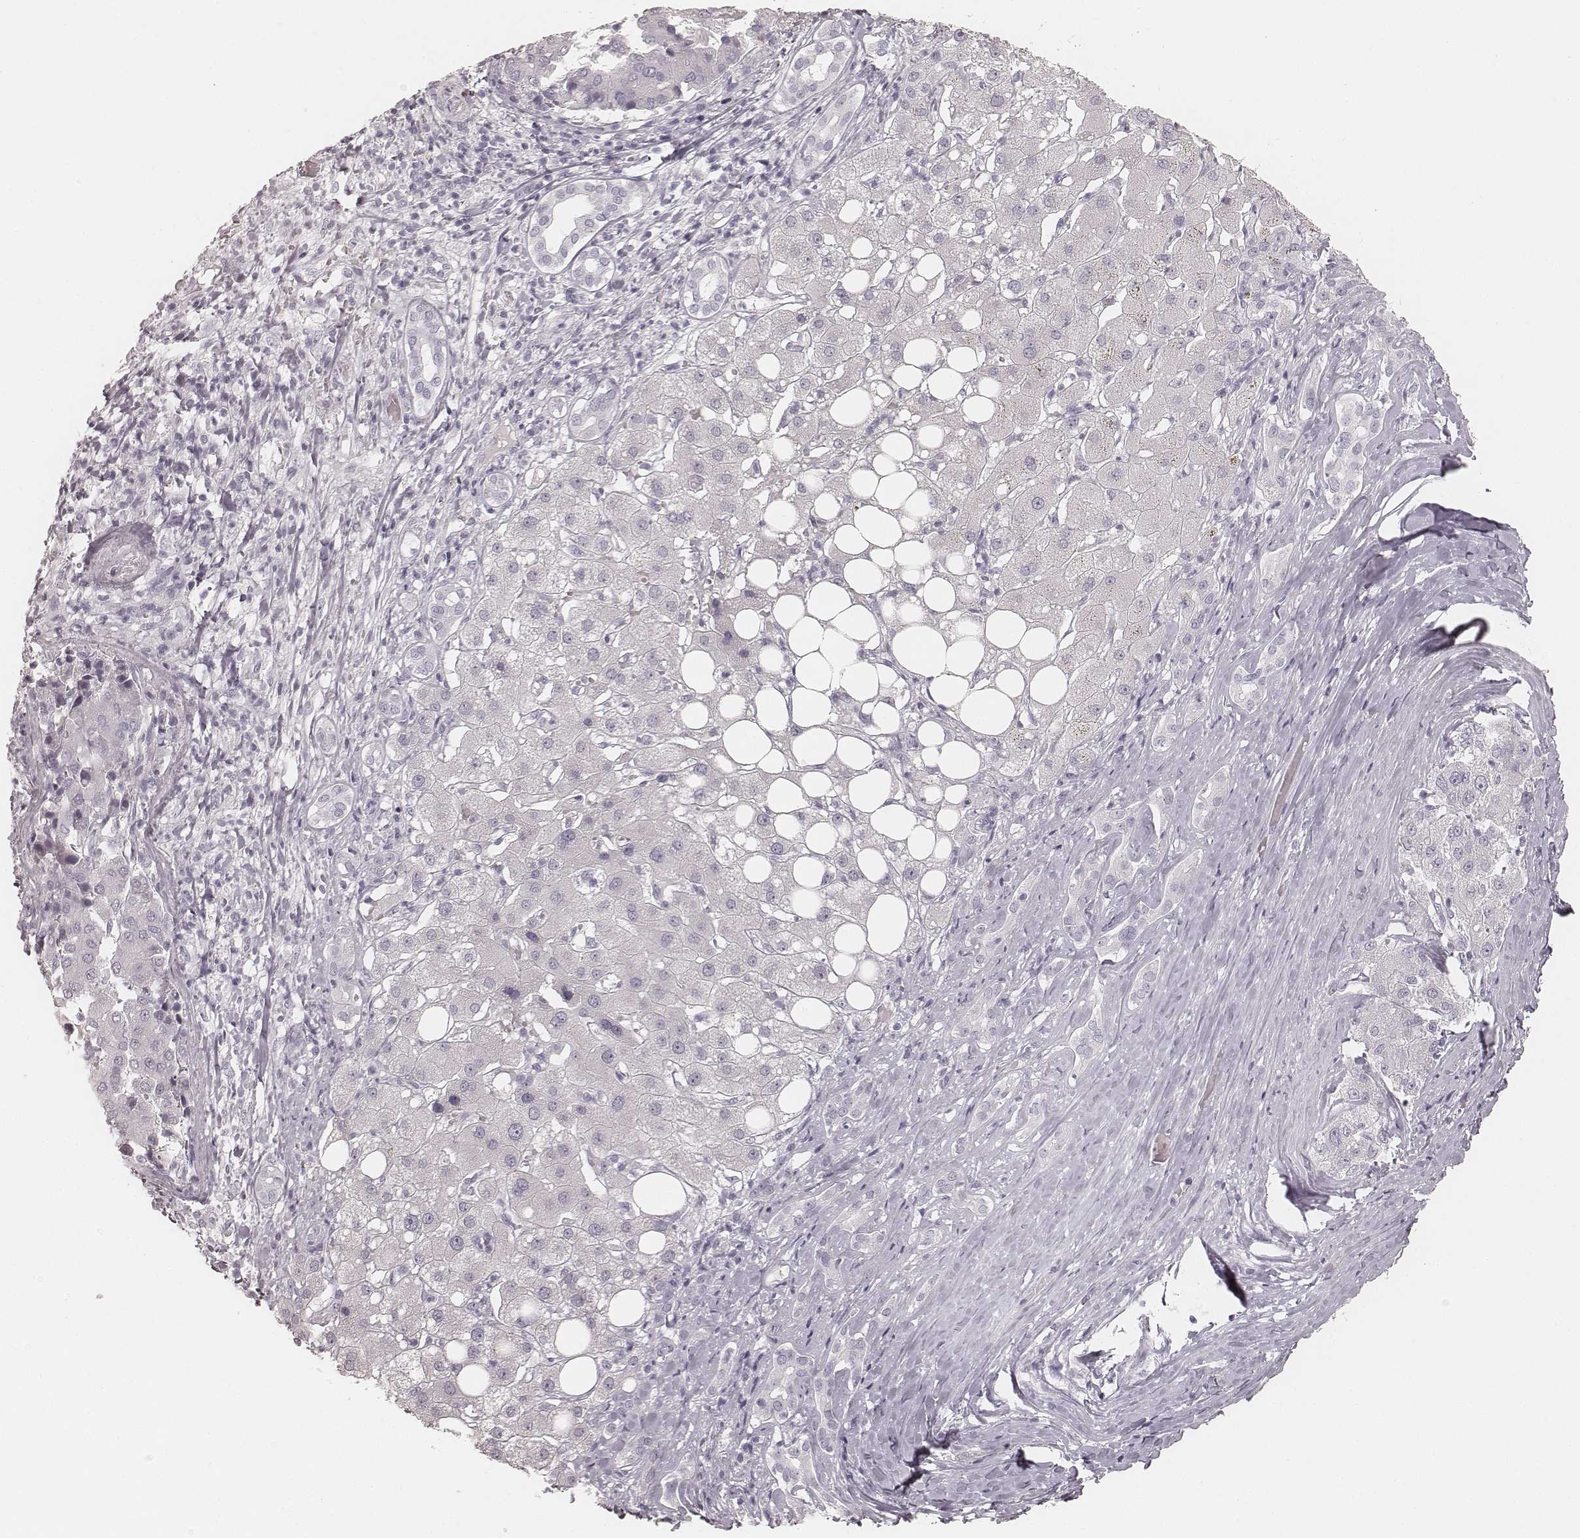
{"staining": {"intensity": "negative", "quantity": "none", "location": "none"}, "tissue": "liver cancer", "cell_type": "Tumor cells", "image_type": "cancer", "snomed": [{"axis": "morphology", "description": "Carcinoma, Hepatocellular, NOS"}, {"axis": "topography", "description": "Liver"}], "caption": "Immunohistochemistry photomicrograph of neoplastic tissue: human hepatocellular carcinoma (liver) stained with DAB exhibits no significant protein expression in tumor cells.", "gene": "KRT31", "patient": {"sex": "male", "age": 65}}